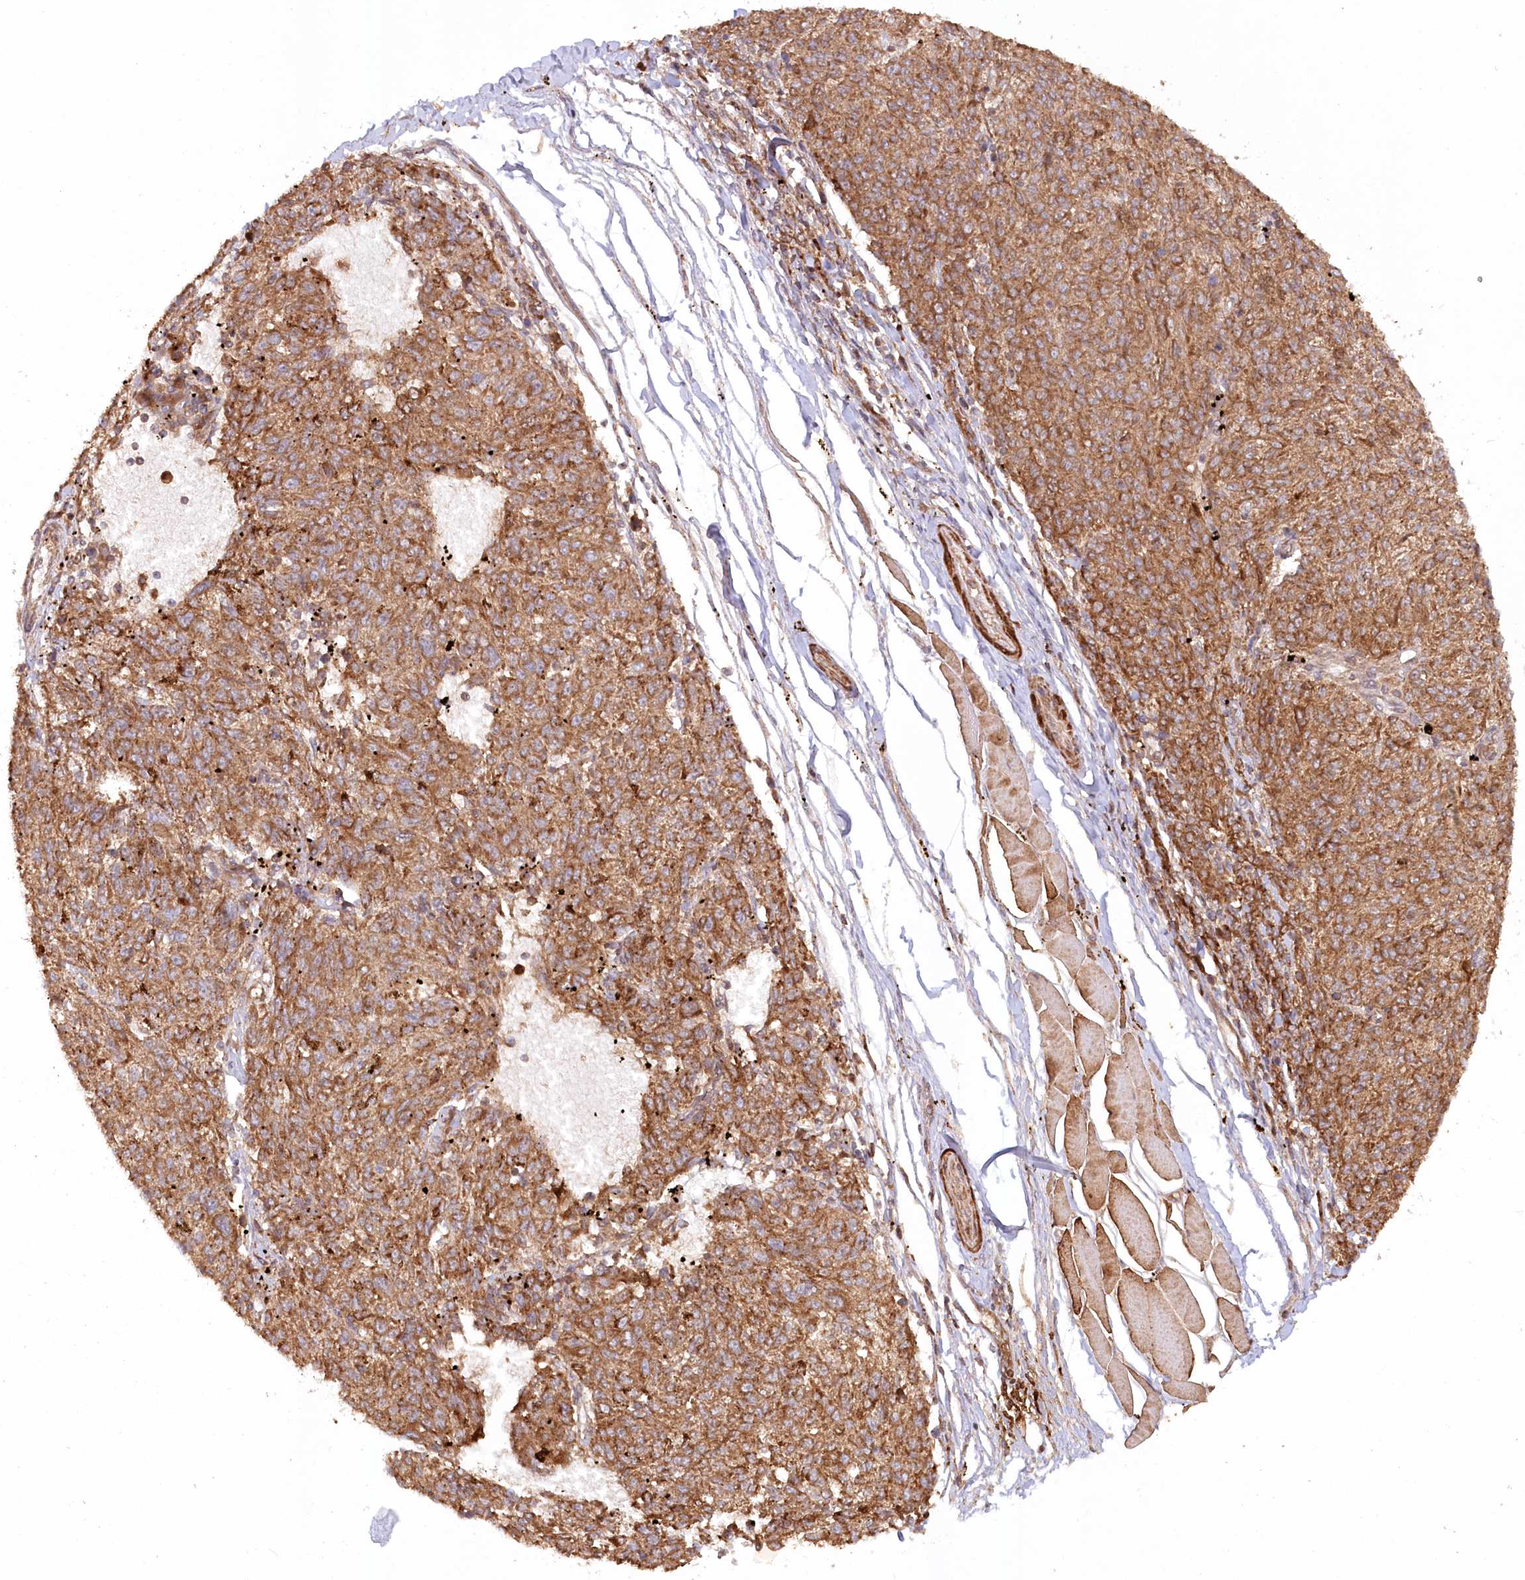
{"staining": {"intensity": "moderate", "quantity": ">75%", "location": "cytoplasmic/membranous"}, "tissue": "melanoma", "cell_type": "Tumor cells", "image_type": "cancer", "snomed": [{"axis": "morphology", "description": "Malignant melanoma, NOS"}, {"axis": "topography", "description": "Skin"}], "caption": "Approximately >75% of tumor cells in human melanoma display moderate cytoplasmic/membranous protein positivity as visualized by brown immunohistochemical staining.", "gene": "PAIP2", "patient": {"sex": "female", "age": 72}}